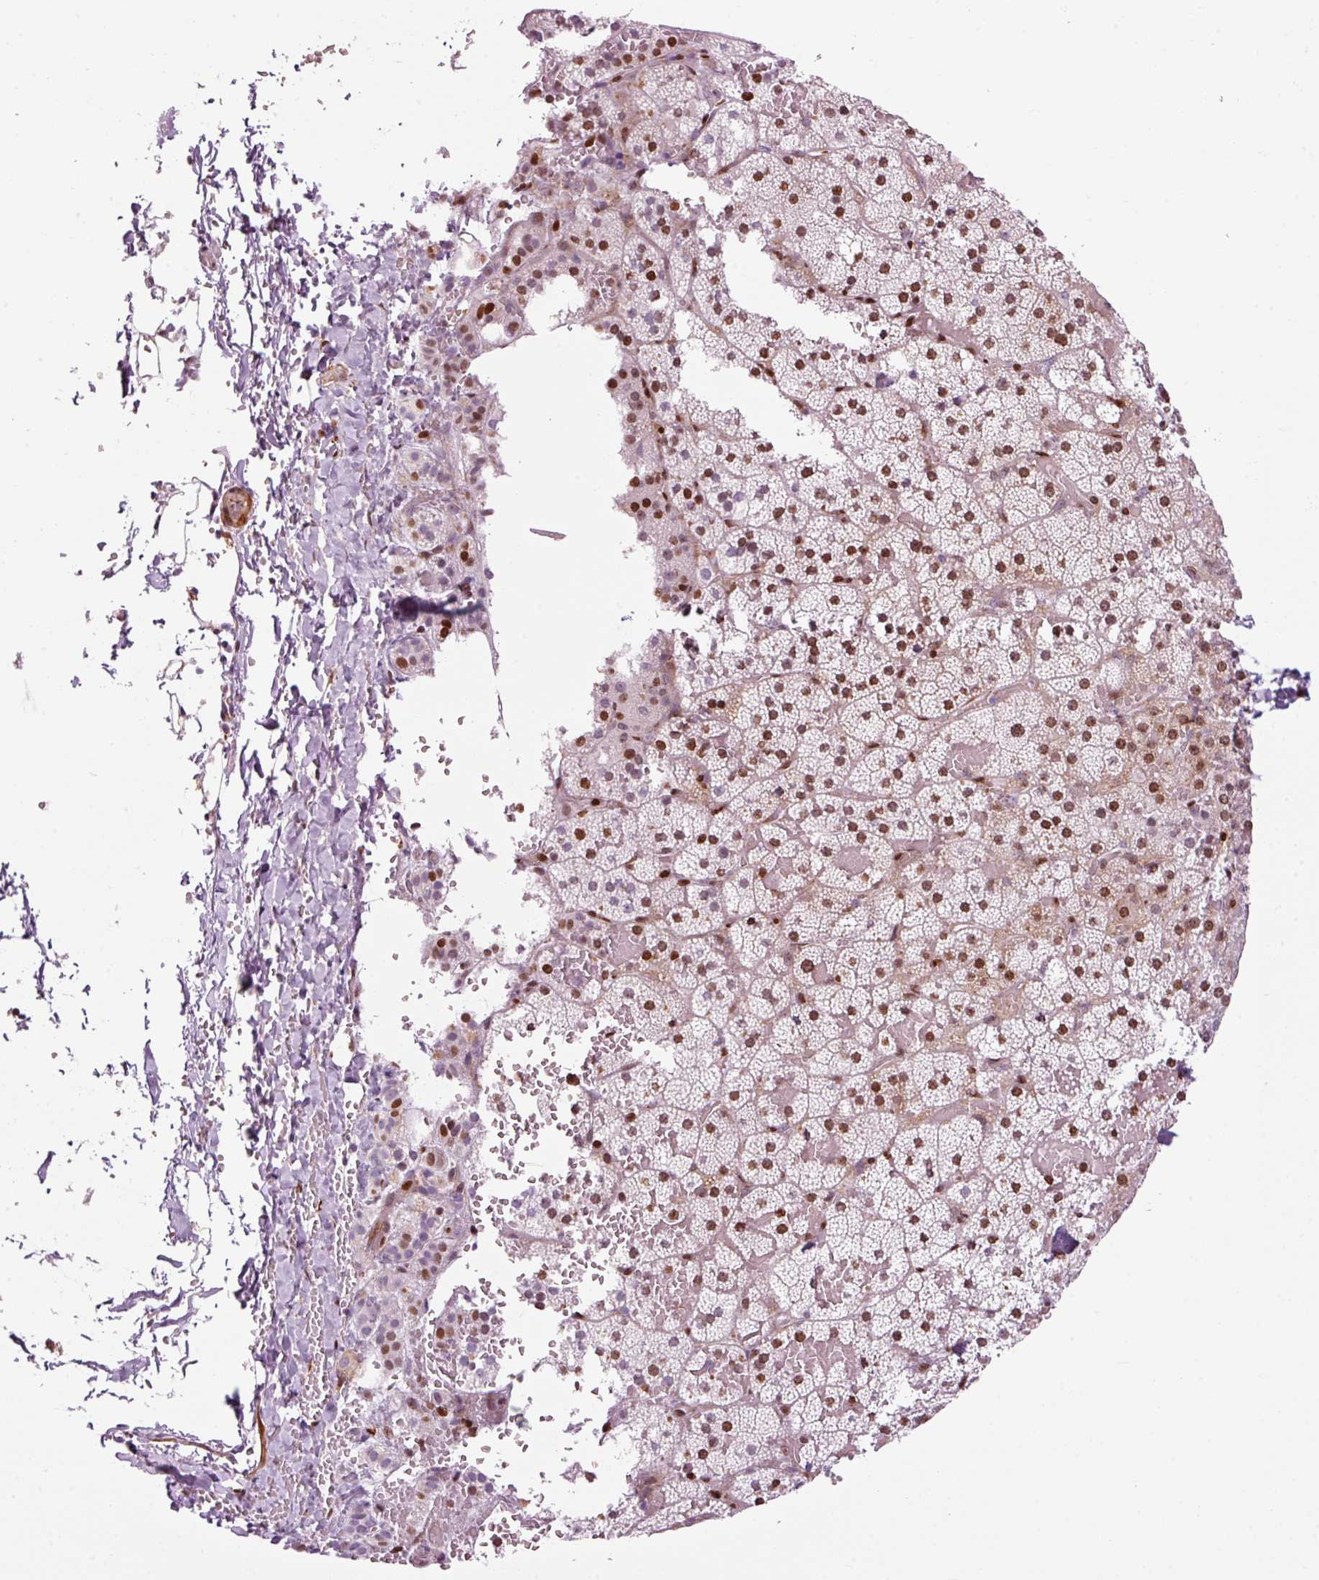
{"staining": {"intensity": "moderate", "quantity": "<25%", "location": "nuclear"}, "tissue": "adrenal gland", "cell_type": "Glandular cells", "image_type": "normal", "snomed": [{"axis": "morphology", "description": "Normal tissue, NOS"}, {"axis": "topography", "description": "Adrenal gland"}], "caption": "Immunohistochemistry (IHC) staining of unremarkable adrenal gland, which reveals low levels of moderate nuclear staining in approximately <25% of glandular cells indicating moderate nuclear protein positivity. The staining was performed using DAB (3,3'-diaminobenzidine) (brown) for protein detection and nuclei were counterstained in hematoxylin (blue).", "gene": "ANKRD20A1", "patient": {"sex": "male", "age": 53}}